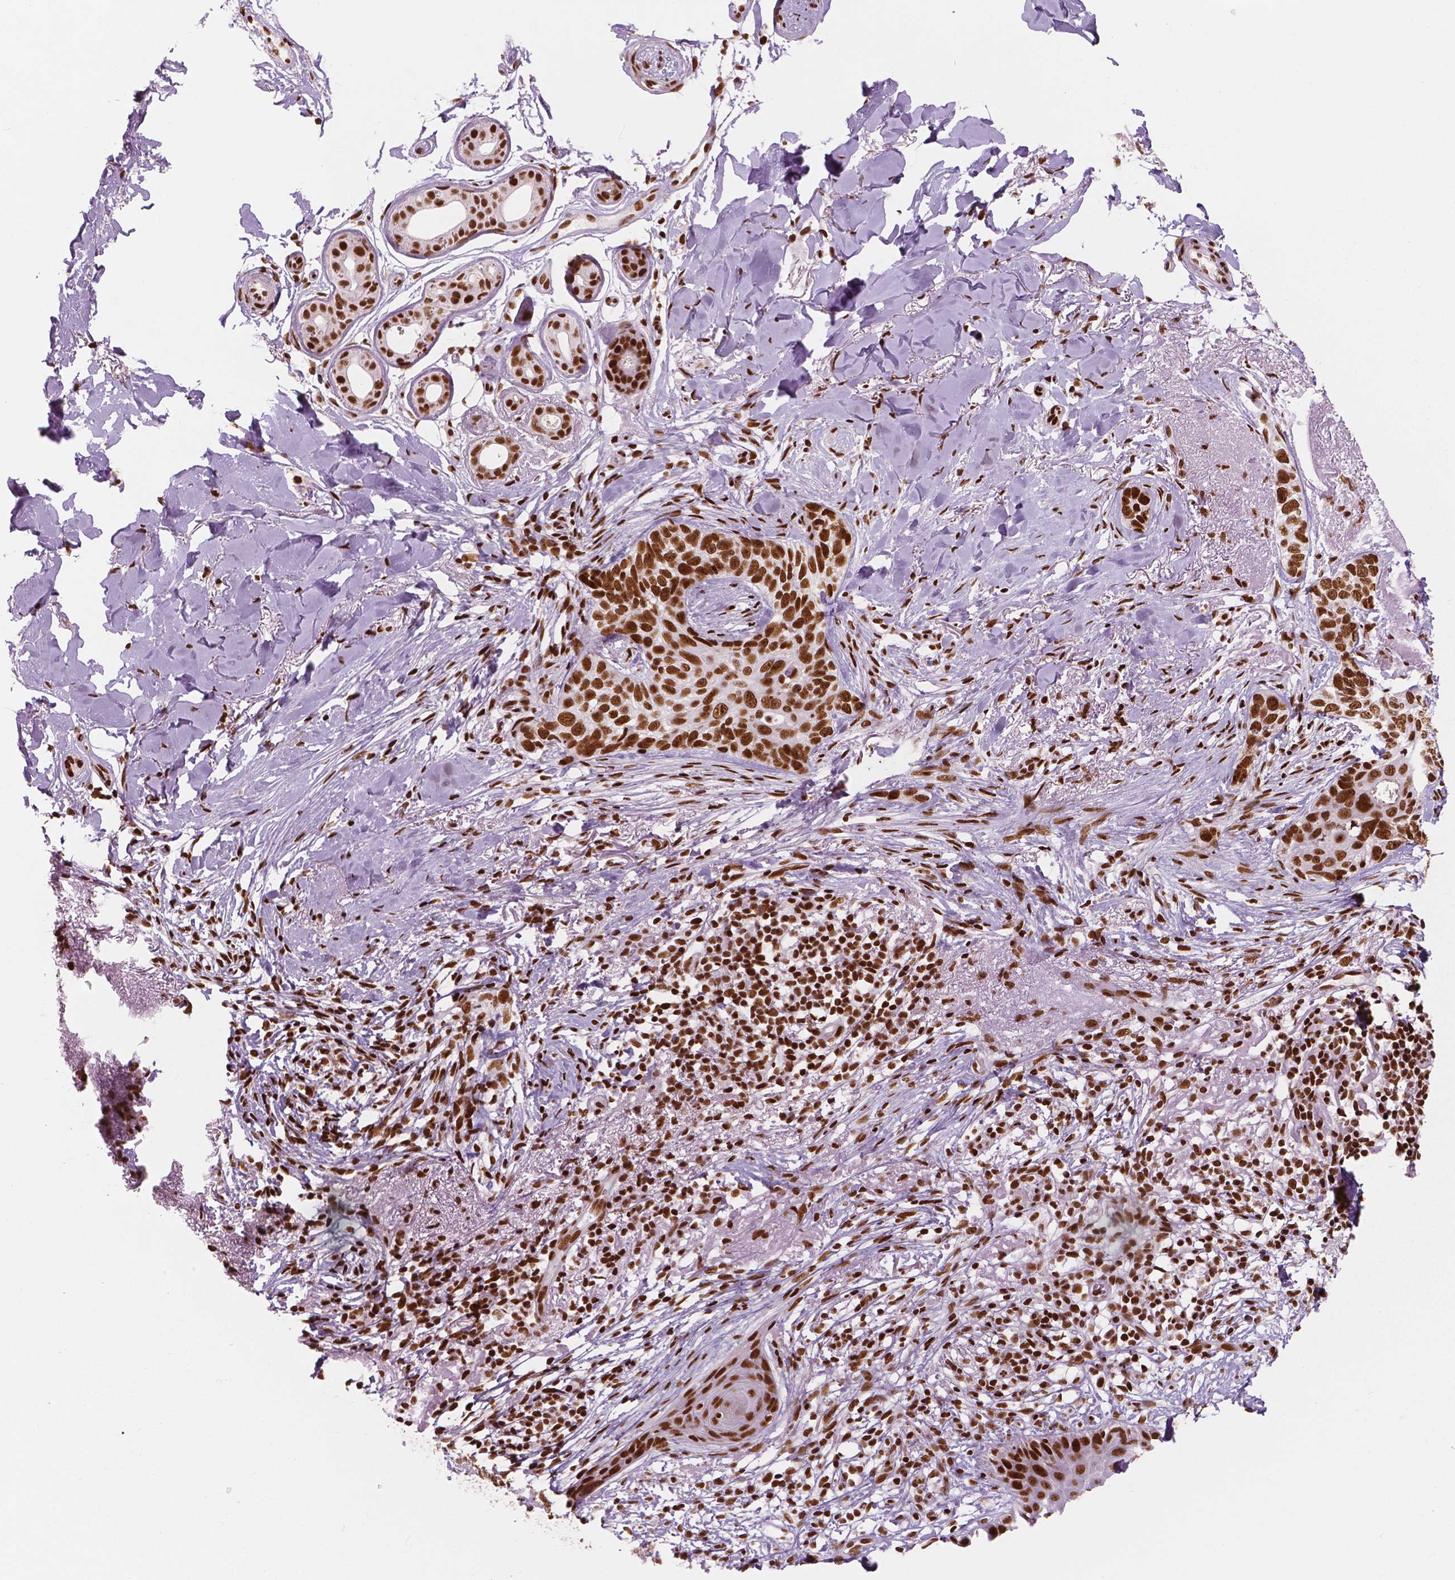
{"staining": {"intensity": "strong", "quantity": ">75%", "location": "nuclear"}, "tissue": "skin cancer", "cell_type": "Tumor cells", "image_type": "cancer", "snomed": [{"axis": "morphology", "description": "Normal tissue, NOS"}, {"axis": "morphology", "description": "Basal cell carcinoma"}, {"axis": "topography", "description": "Skin"}], "caption": "The photomicrograph demonstrates a brown stain indicating the presence of a protein in the nuclear of tumor cells in skin cancer. (Stains: DAB (3,3'-diaminobenzidine) in brown, nuclei in blue, Microscopy: brightfield microscopy at high magnification).", "gene": "BRD4", "patient": {"sex": "male", "age": 84}}